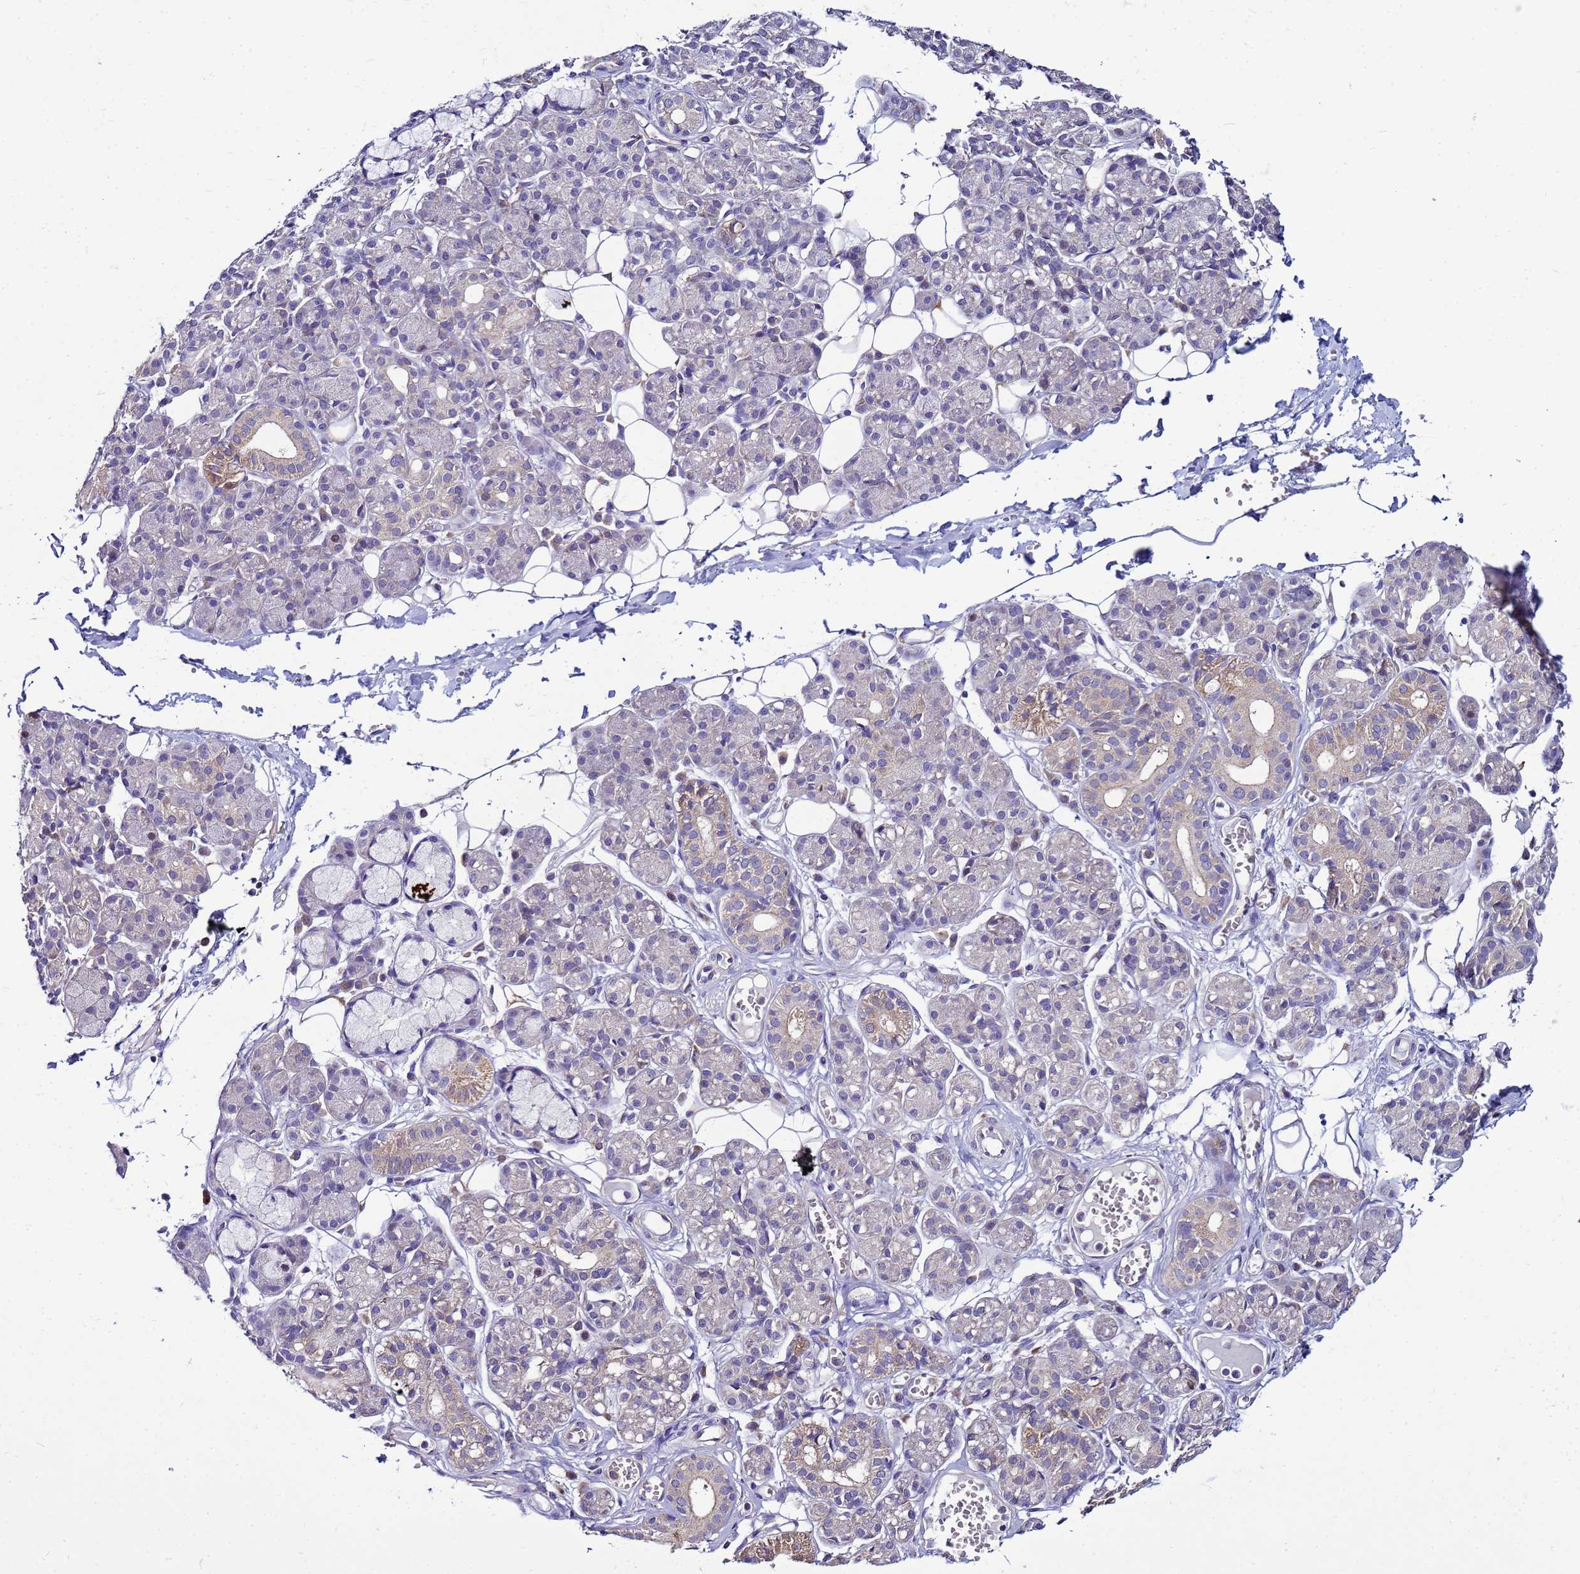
{"staining": {"intensity": "weak", "quantity": "<25%", "location": "cytoplasmic/membranous"}, "tissue": "salivary gland", "cell_type": "Glandular cells", "image_type": "normal", "snomed": [{"axis": "morphology", "description": "Normal tissue, NOS"}, {"axis": "topography", "description": "Salivary gland"}], "caption": "Human salivary gland stained for a protein using IHC displays no staining in glandular cells.", "gene": "PKD1", "patient": {"sex": "male", "age": 63}}